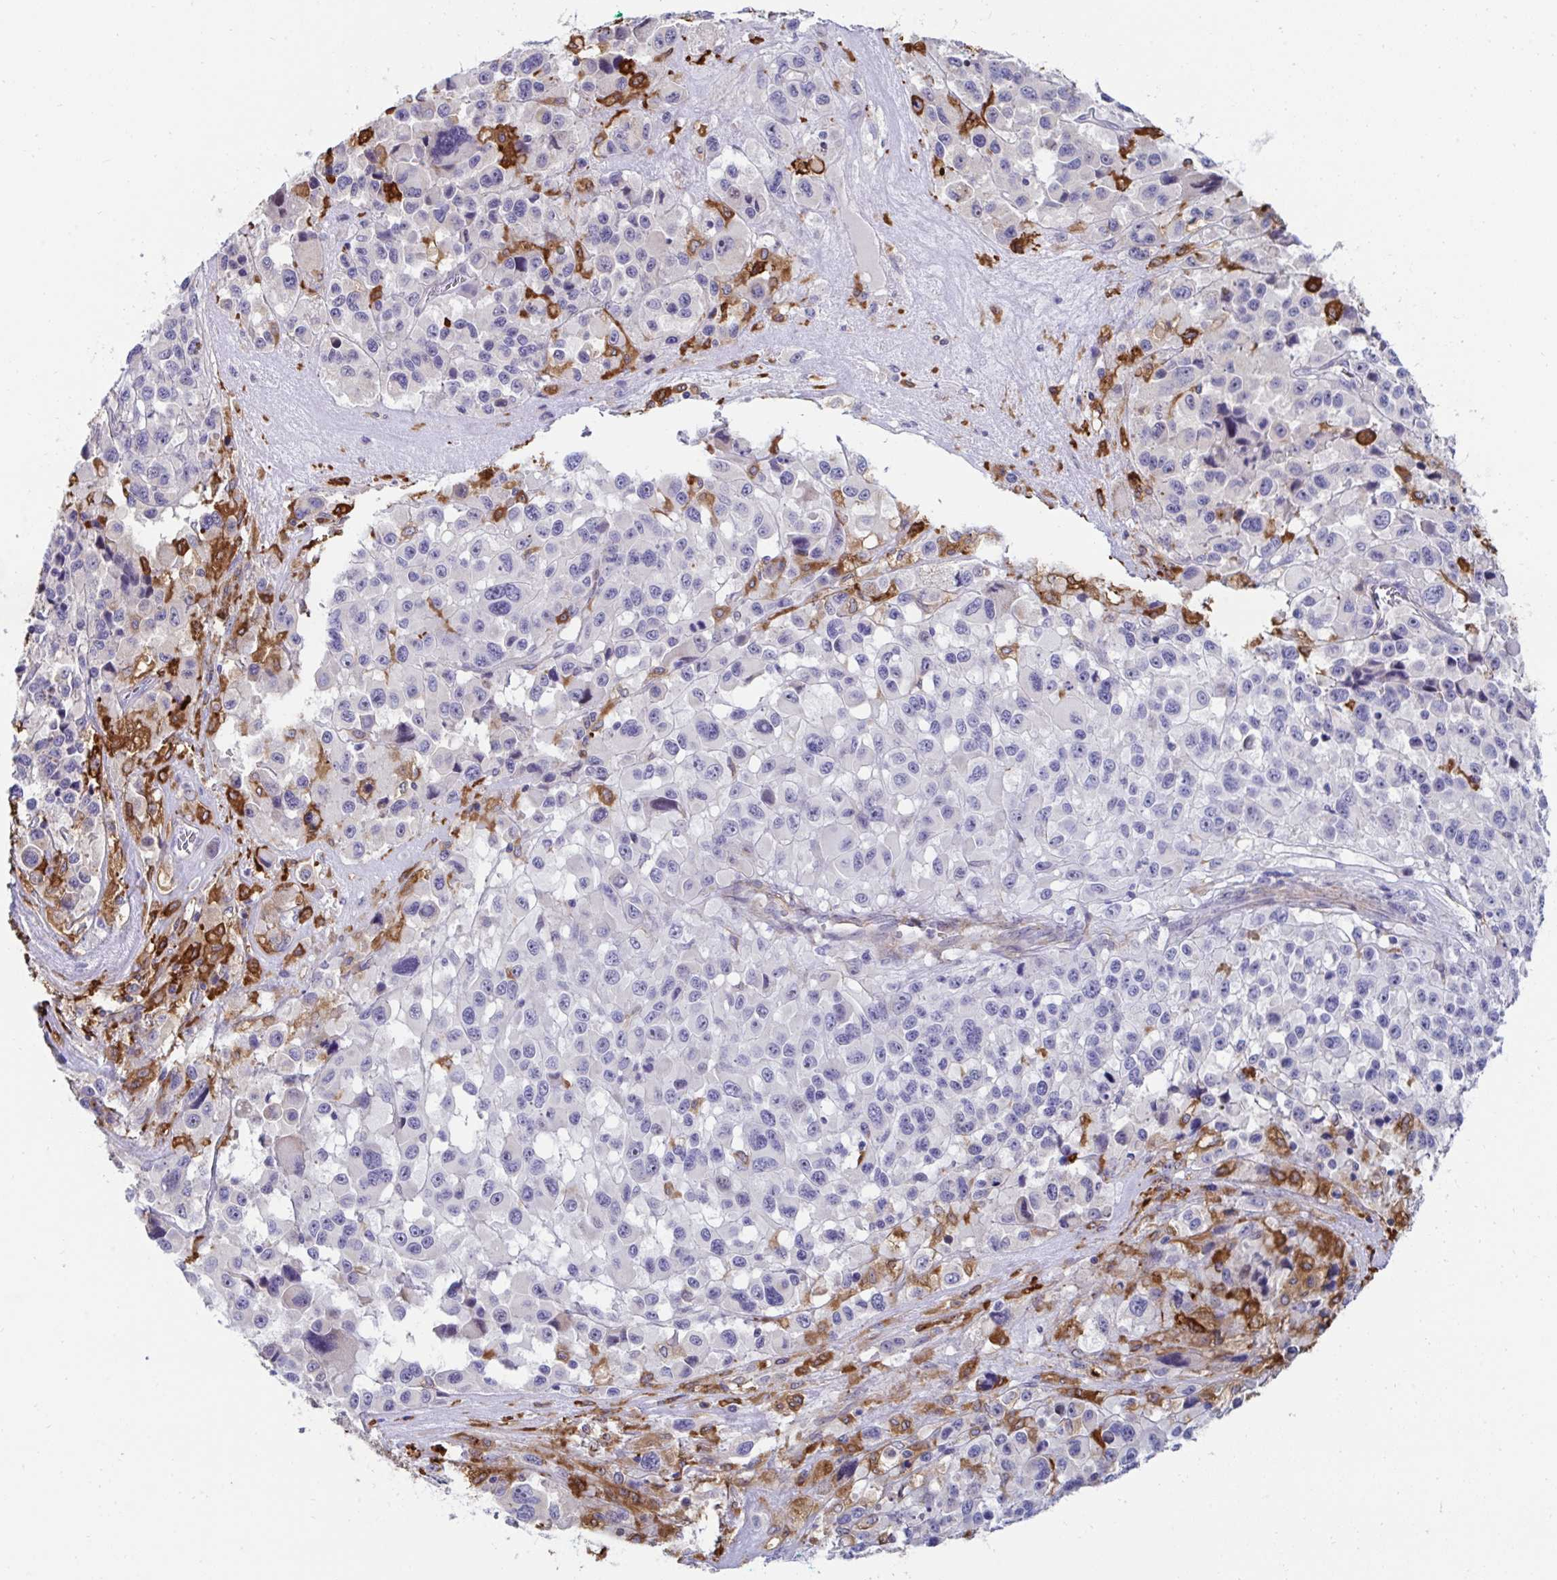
{"staining": {"intensity": "negative", "quantity": "none", "location": "none"}, "tissue": "melanoma", "cell_type": "Tumor cells", "image_type": "cancer", "snomed": [{"axis": "morphology", "description": "Malignant melanoma, Metastatic site"}, {"axis": "topography", "description": "Lymph node"}], "caption": "Tumor cells show no significant positivity in melanoma.", "gene": "FBXL13", "patient": {"sex": "female", "age": 65}}